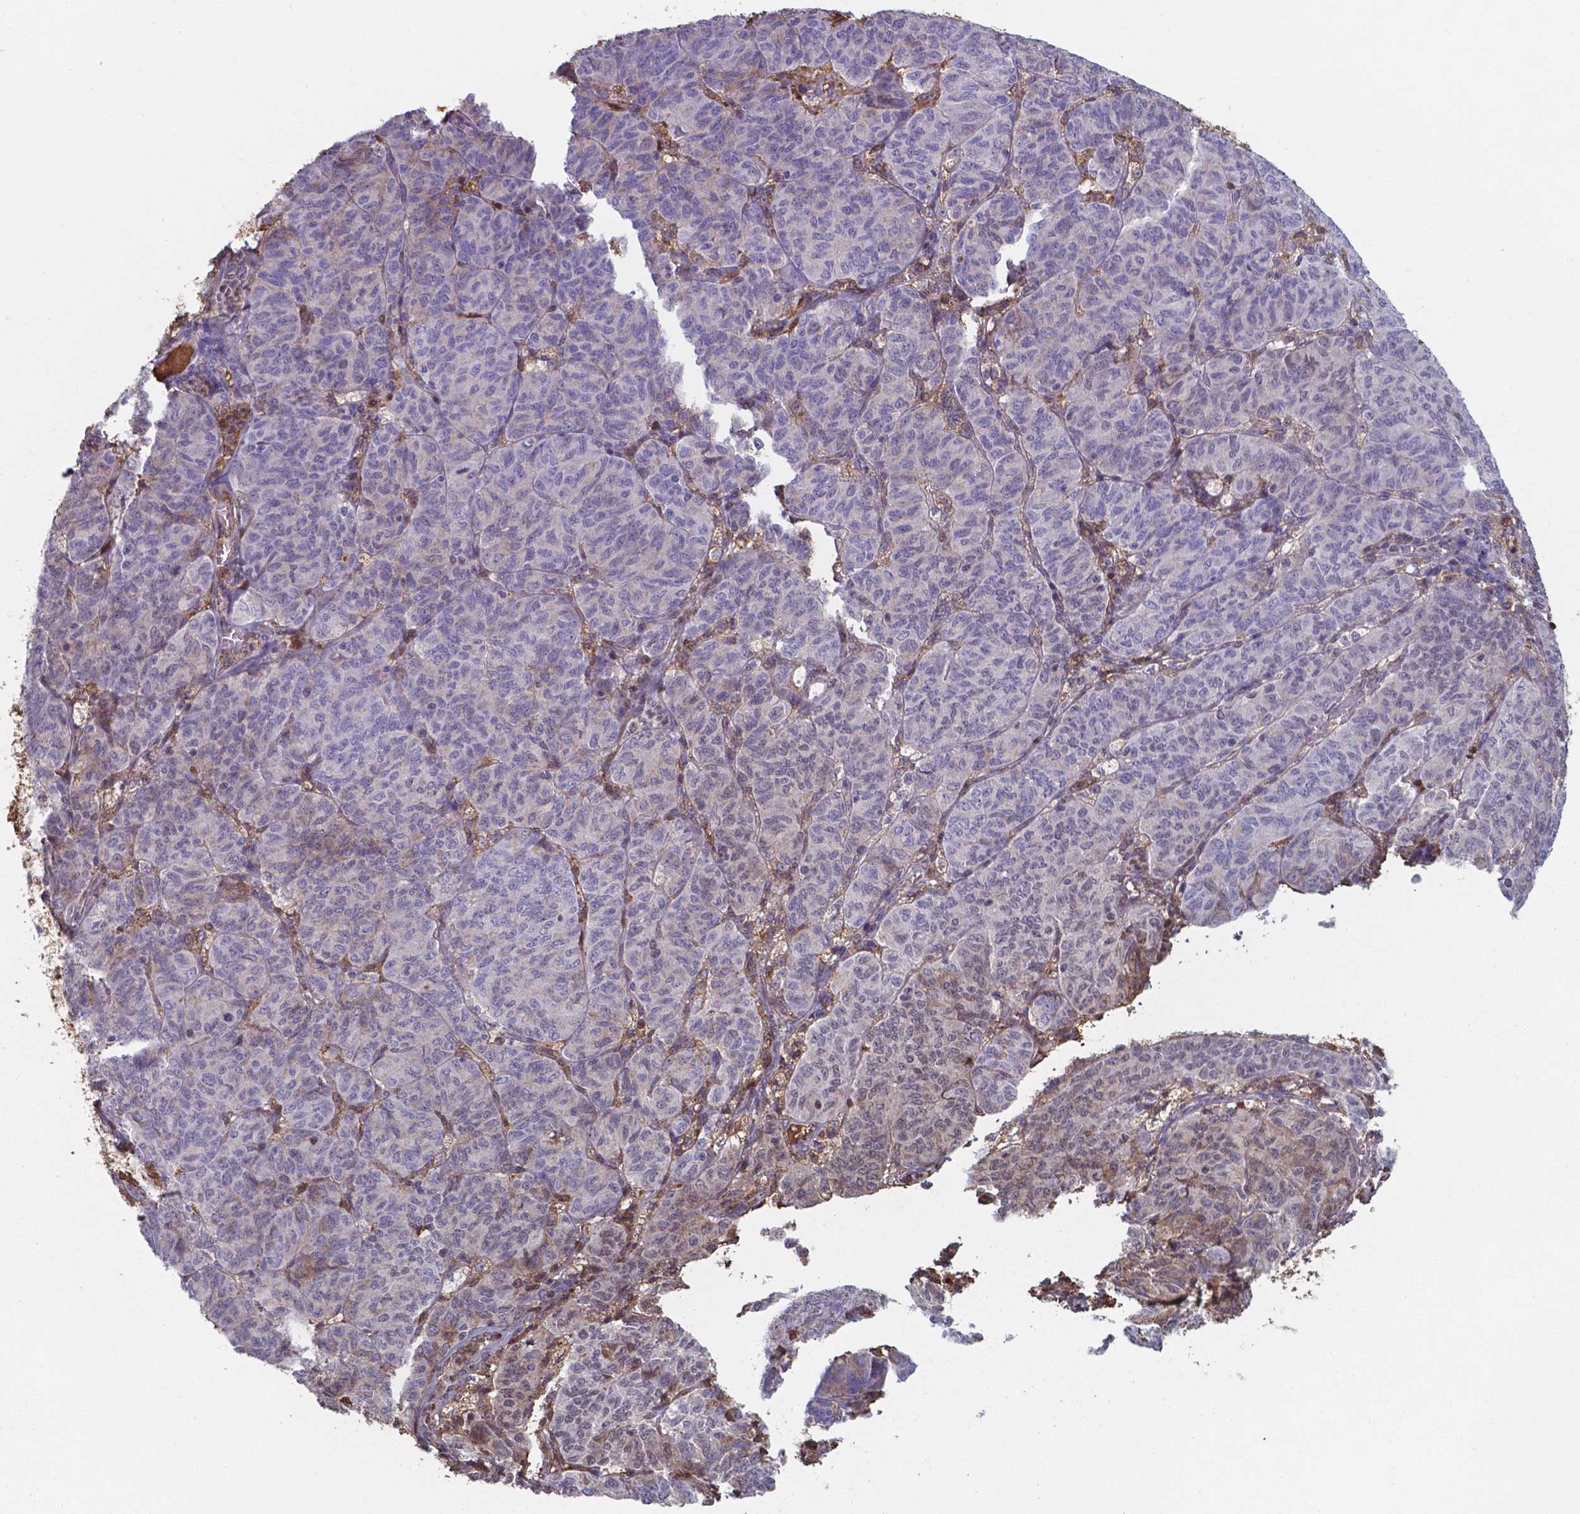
{"staining": {"intensity": "negative", "quantity": "none", "location": "none"}, "tissue": "ovarian cancer", "cell_type": "Tumor cells", "image_type": "cancer", "snomed": [{"axis": "morphology", "description": "Carcinoma, endometroid"}, {"axis": "topography", "description": "Ovary"}], "caption": "This is an immunohistochemistry image of human ovarian endometroid carcinoma. There is no staining in tumor cells.", "gene": "SERPINA1", "patient": {"sex": "female", "age": 80}}